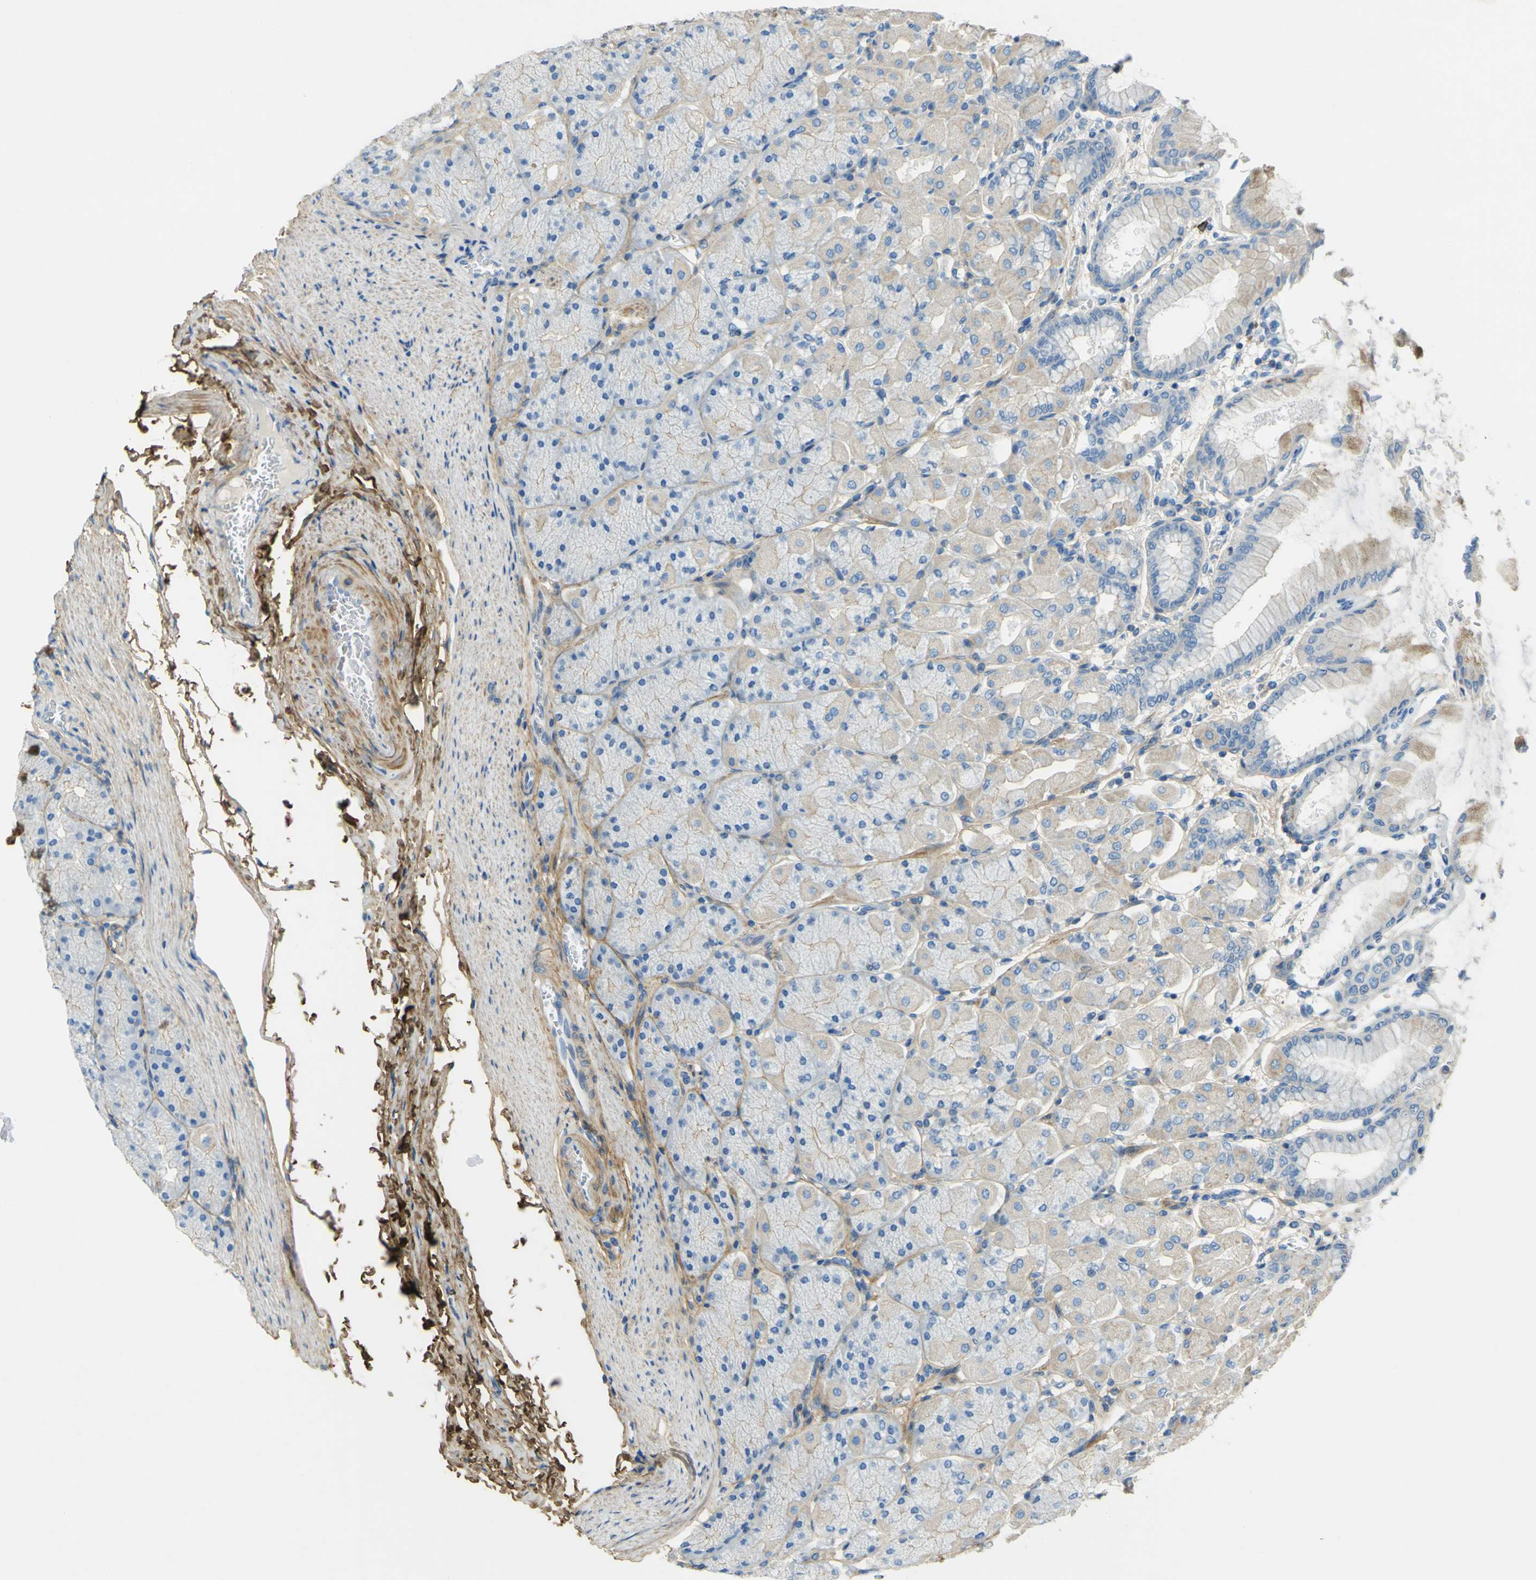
{"staining": {"intensity": "weak", "quantity": "25%-75%", "location": "cytoplasmic/membranous"}, "tissue": "stomach", "cell_type": "Glandular cells", "image_type": "normal", "snomed": [{"axis": "morphology", "description": "Normal tissue, NOS"}, {"axis": "topography", "description": "Stomach, upper"}], "caption": "IHC histopathology image of benign human stomach stained for a protein (brown), which exhibits low levels of weak cytoplasmic/membranous staining in approximately 25%-75% of glandular cells.", "gene": "OGN", "patient": {"sex": "female", "age": 56}}